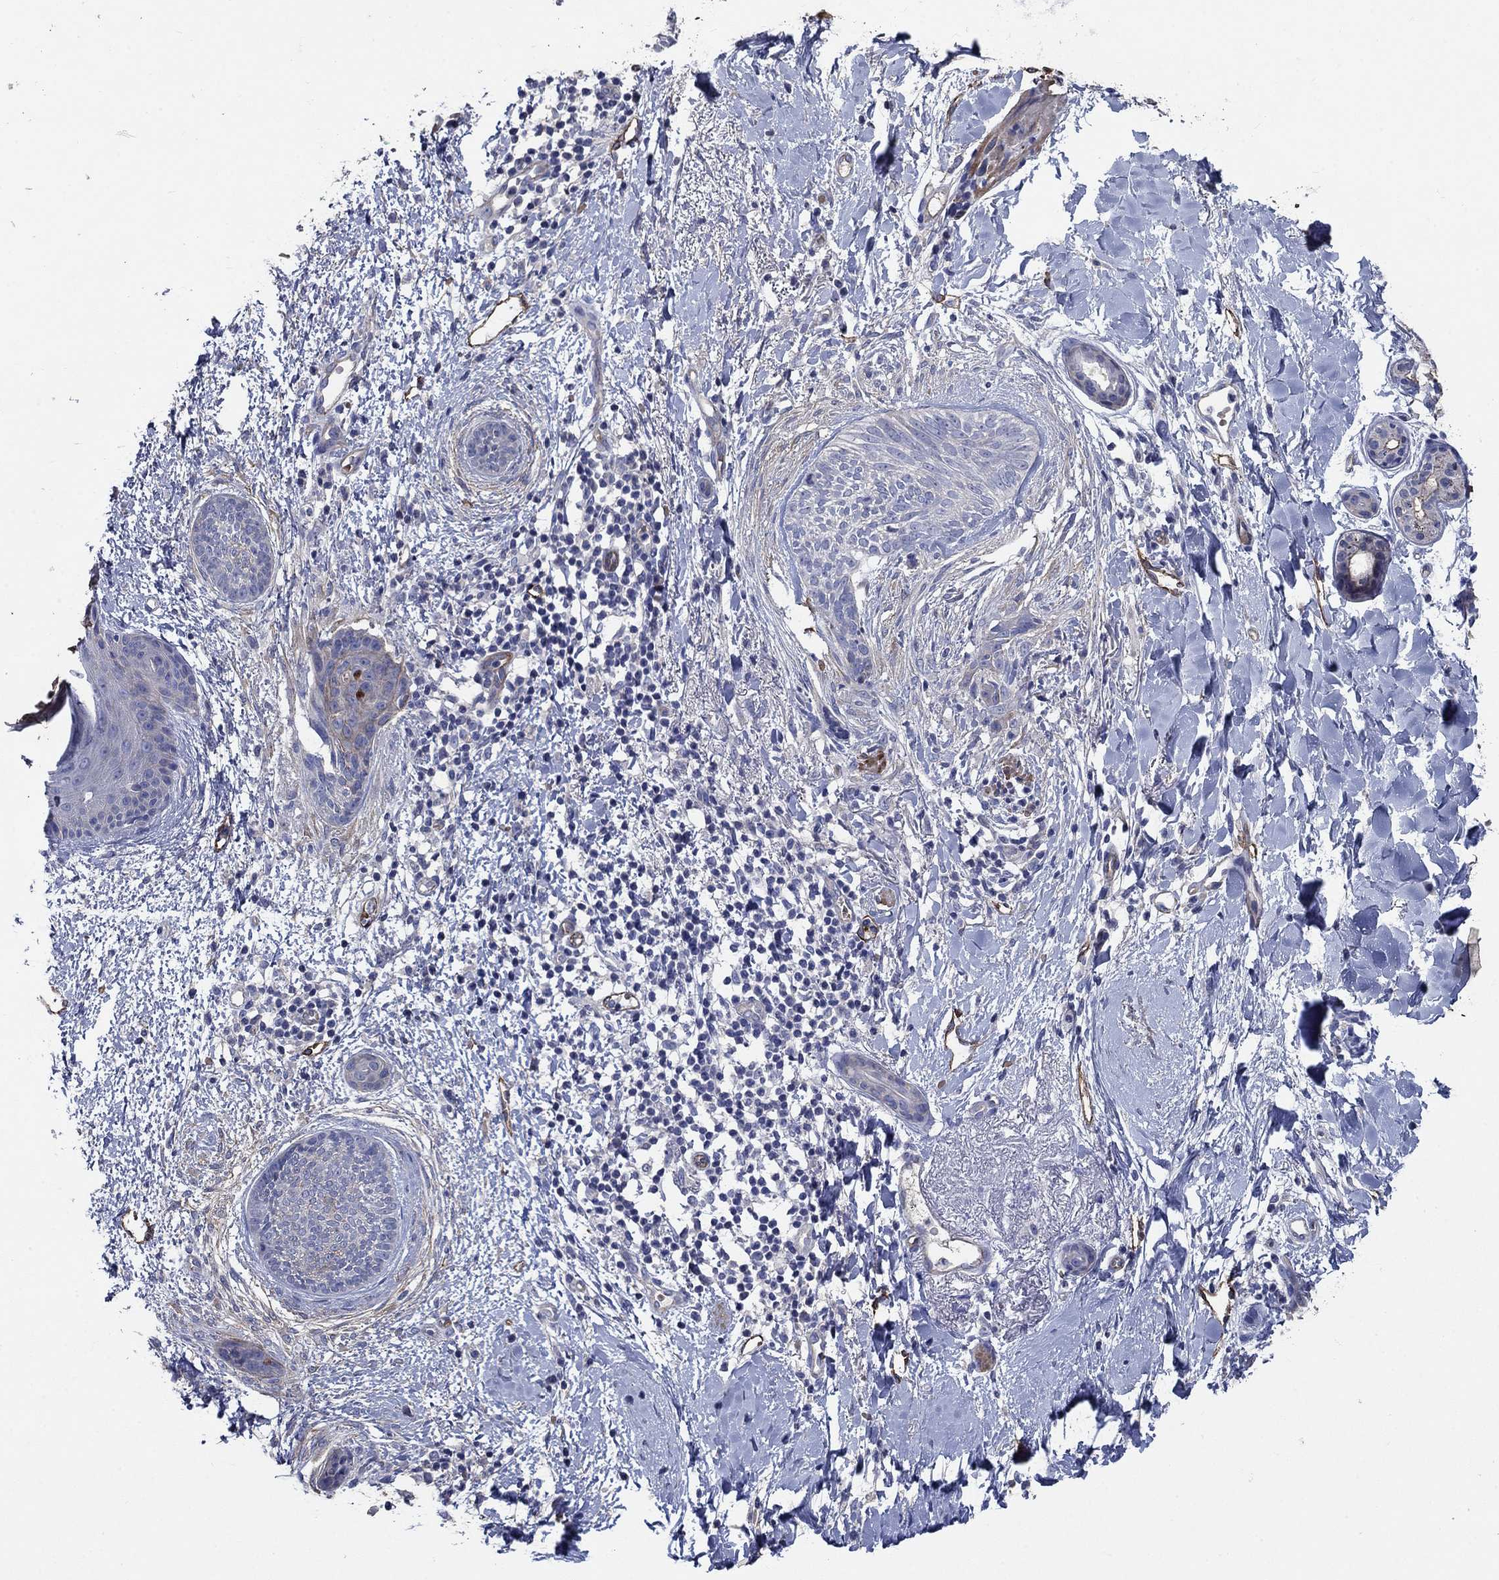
{"staining": {"intensity": "negative", "quantity": "none", "location": "none"}, "tissue": "skin cancer", "cell_type": "Tumor cells", "image_type": "cancer", "snomed": [{"axis": "morphology", "description": "Basal cell carcinoma"}, {"axis": "topography", "description": "Skin"}], "caption": "This is an immunohistochemistry photomicrograph of human skin cancer. There is no expression in tumor cells.", "gene": "FLNC", "patient": {"sex": "female", "age": 65}}